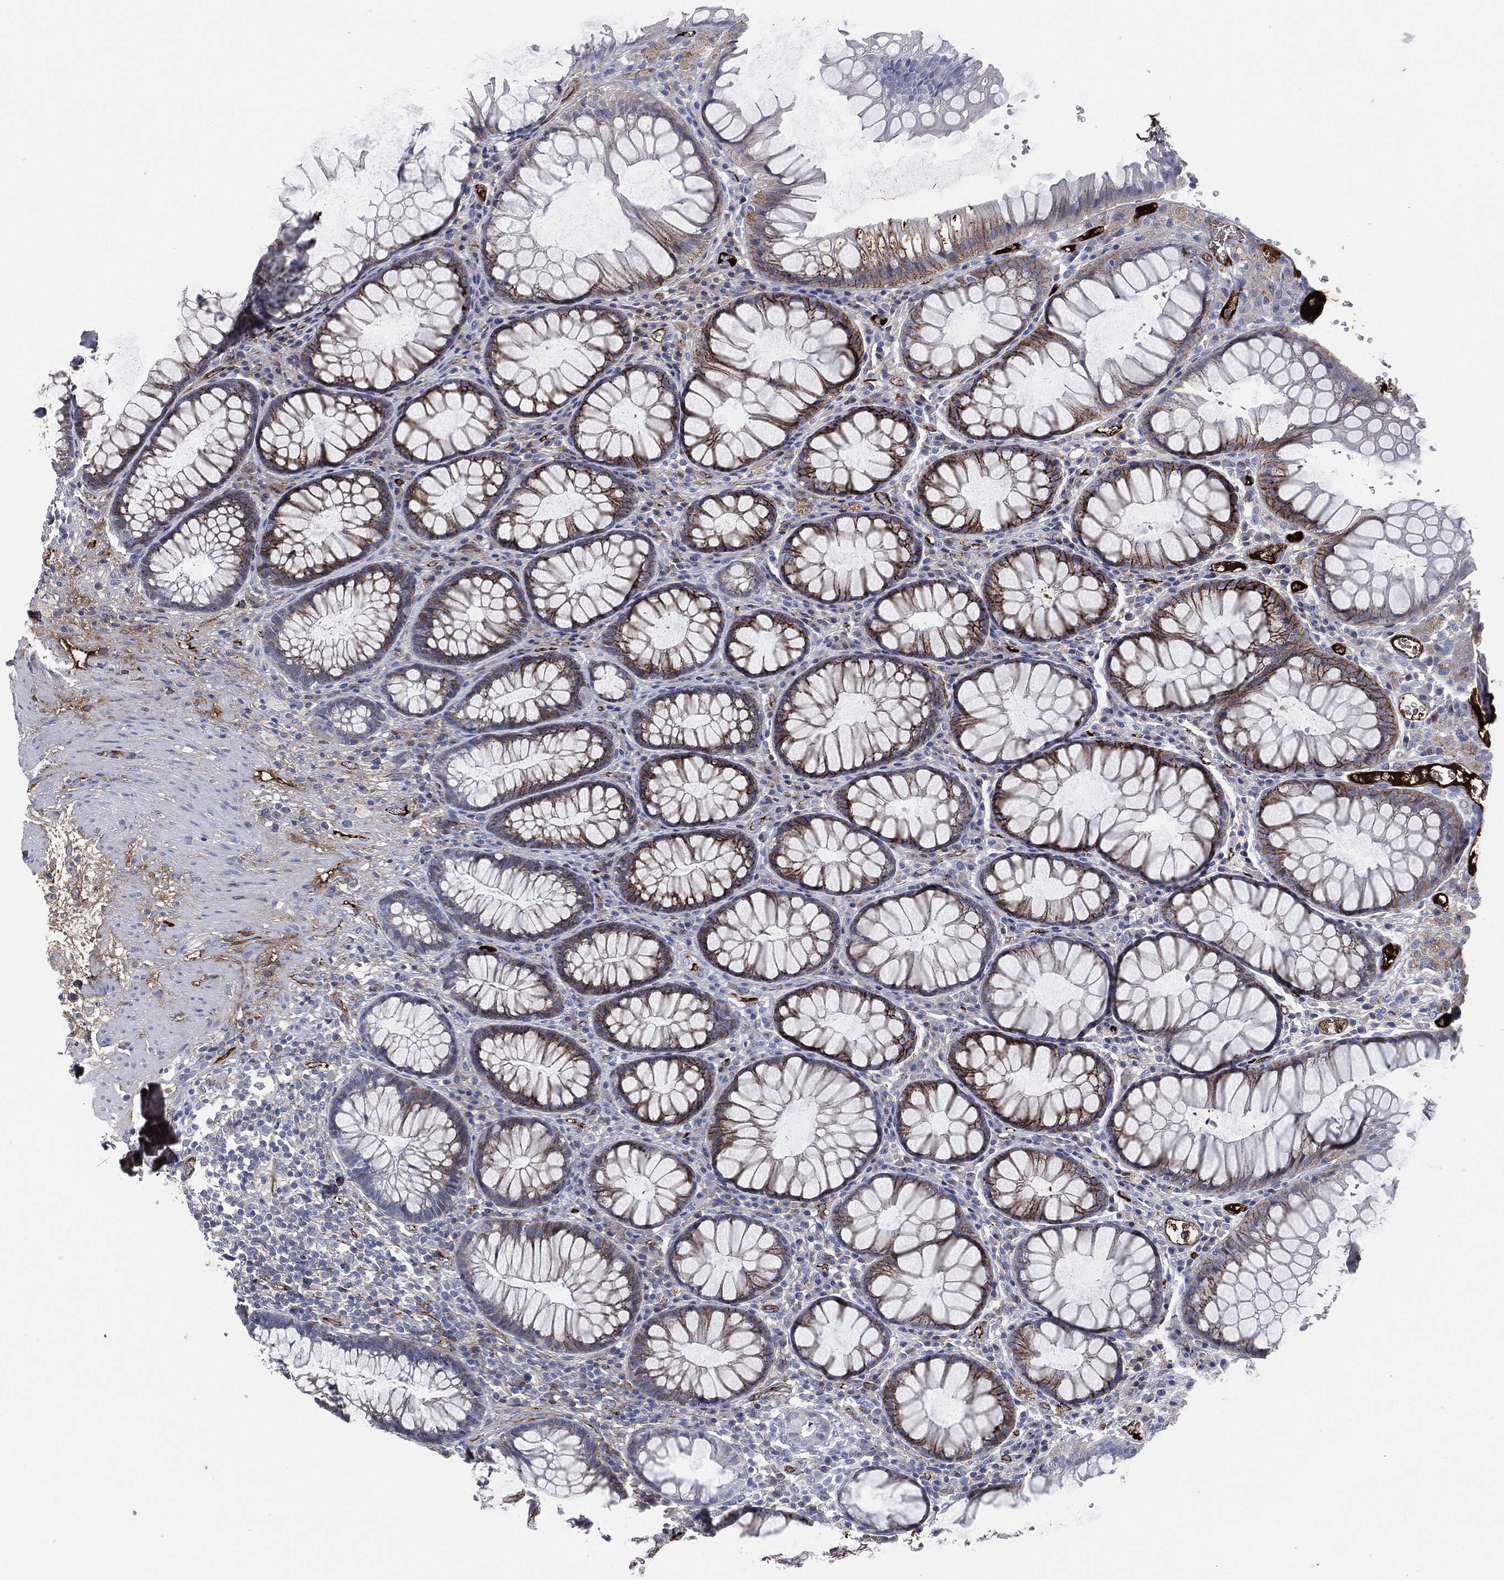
{"staining": {"intensity": "strong", "quantity": "25%-75%", "location": "cytoplasmic/membranous"}, "tissue": "rectum", "cell_type": "Glandular cells", "image_type": "normal", "snomed": [{"axis": "morphology", "description": "Normal tissue, NOS"}, {"axis": "topography", "description": "Rectum"}], "caption": "Immunohistochemistry (IHC) of normal human rectum shows high levels of strong cytoplasmic/membranous positivity in about 25%-75% of glandular cells. Using DAB (brown) and hematoxylin (blue) stains, captured at high magnification using brightfield microscopy.", "gene": "APOB", "patient": {"sex": "female", "age": 68}}